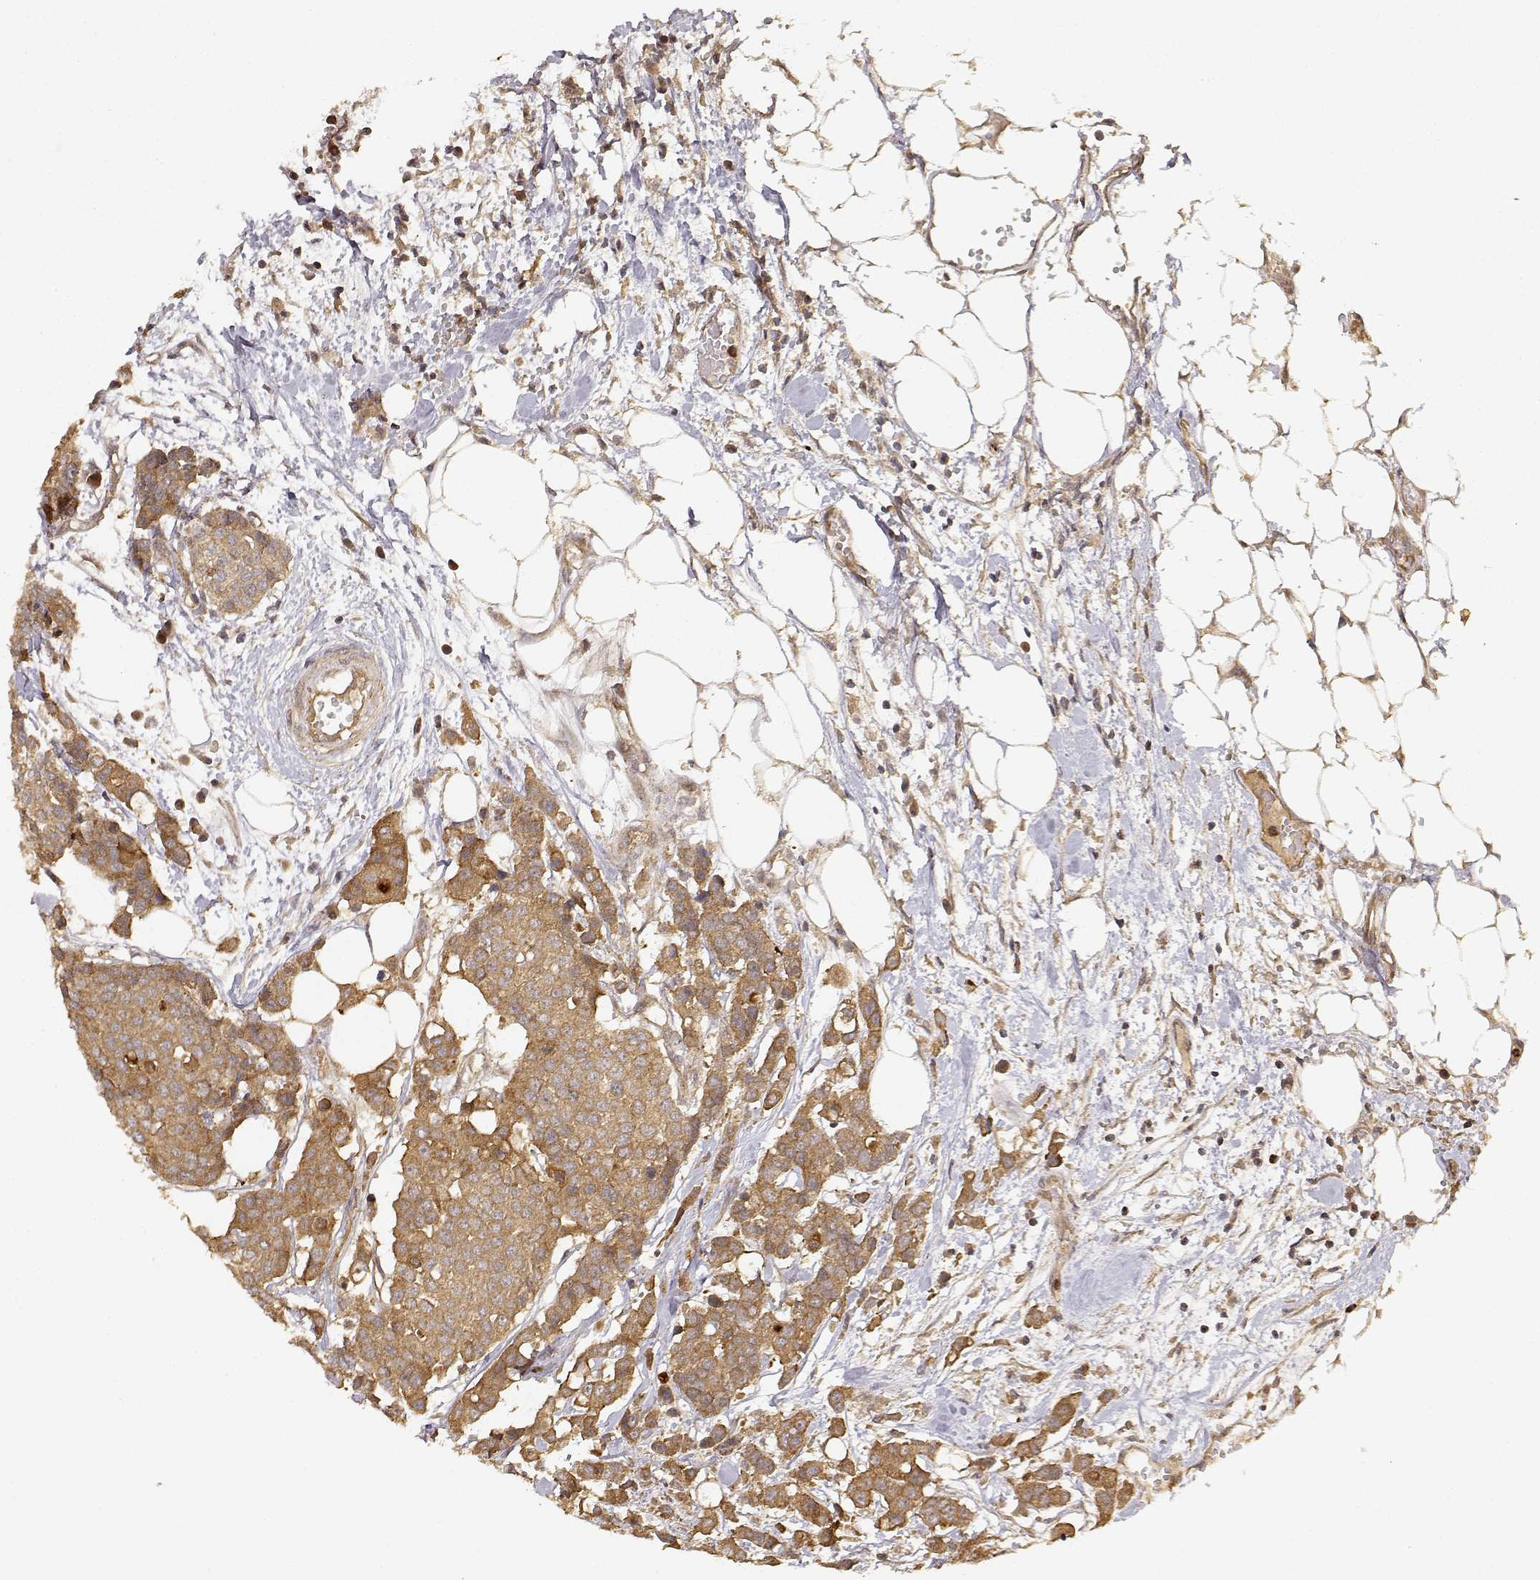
{"staining": {"intensity": "moderate", "quantity": ">75%", "location": "cytoplasmic/membranous"}, "tissue": "carcinoid", "cell_type": "Tumor cells", "image_type": "cancer", "snomed": [{"axis": "morphology", "description": "Carcinoid, malignant, NOS"}, {"axis": "topography", "description": "Colon"}], "caption": "Carcinoid (malignant) was stained to show a protein in brown. There is medium levels of moderate cytoplasmic/membranous staining in approximately >75% of tumor cells. The staining was performed using DAB to visualize the protein expression in brown, while the nuclei were stained in blue with hematoxylin (Magnification: 20x).", "gene": "CDK5RAP2", "patient": {"sex": "male", "age": 81}}